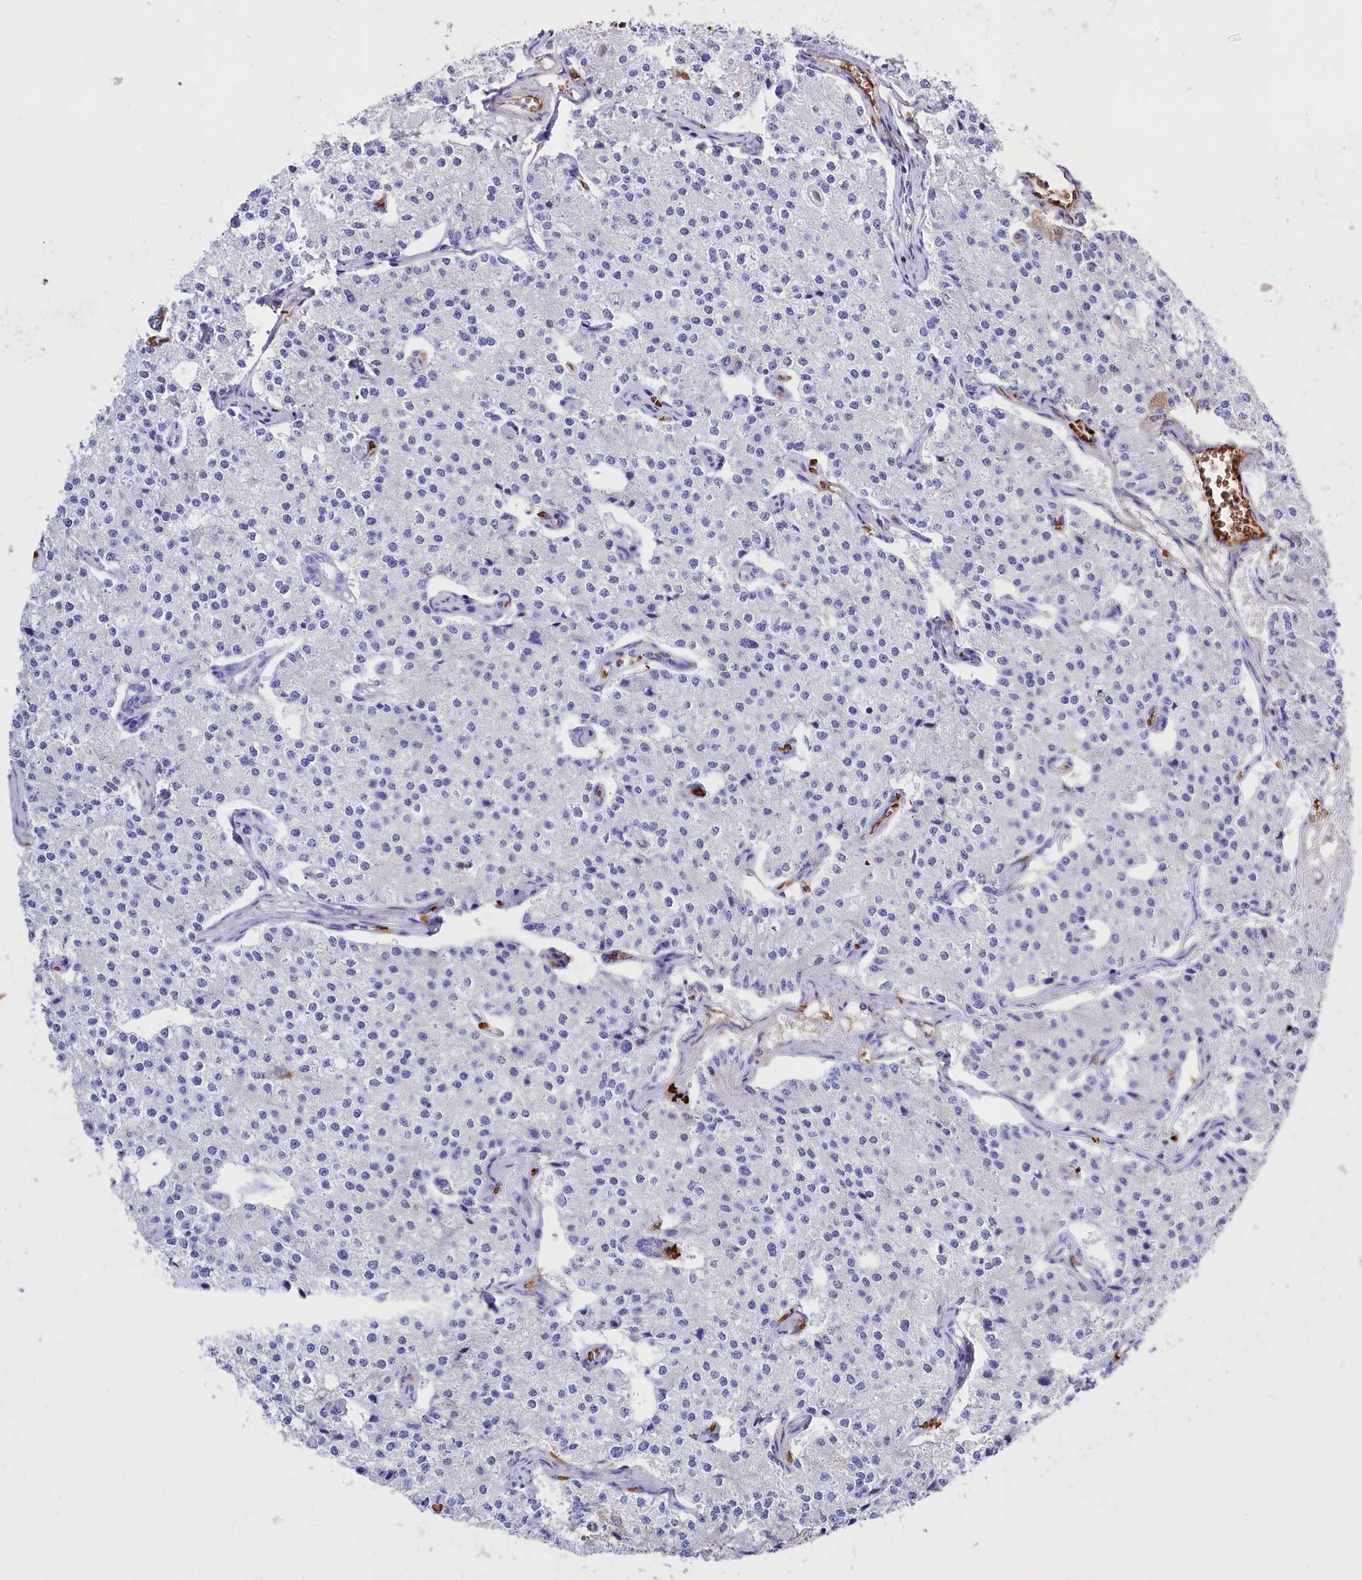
{"staining": {"intensity": "negative", "quantity": "none", "location": "none"}, "tissue": "carcinoid", "cell_type": "Tumor cells", "image_type": "cancer", "snomed": [{"axis": "morphology", "description": "Carcinoid, malignant, NOS"}, {"axis": "topography", "description": "Colon"}], "caption": "Tumor cells show no significant protein expression in carcinoid.", "gene": "RPUSD3", "patient": {"sex": "female", "age": 52}}